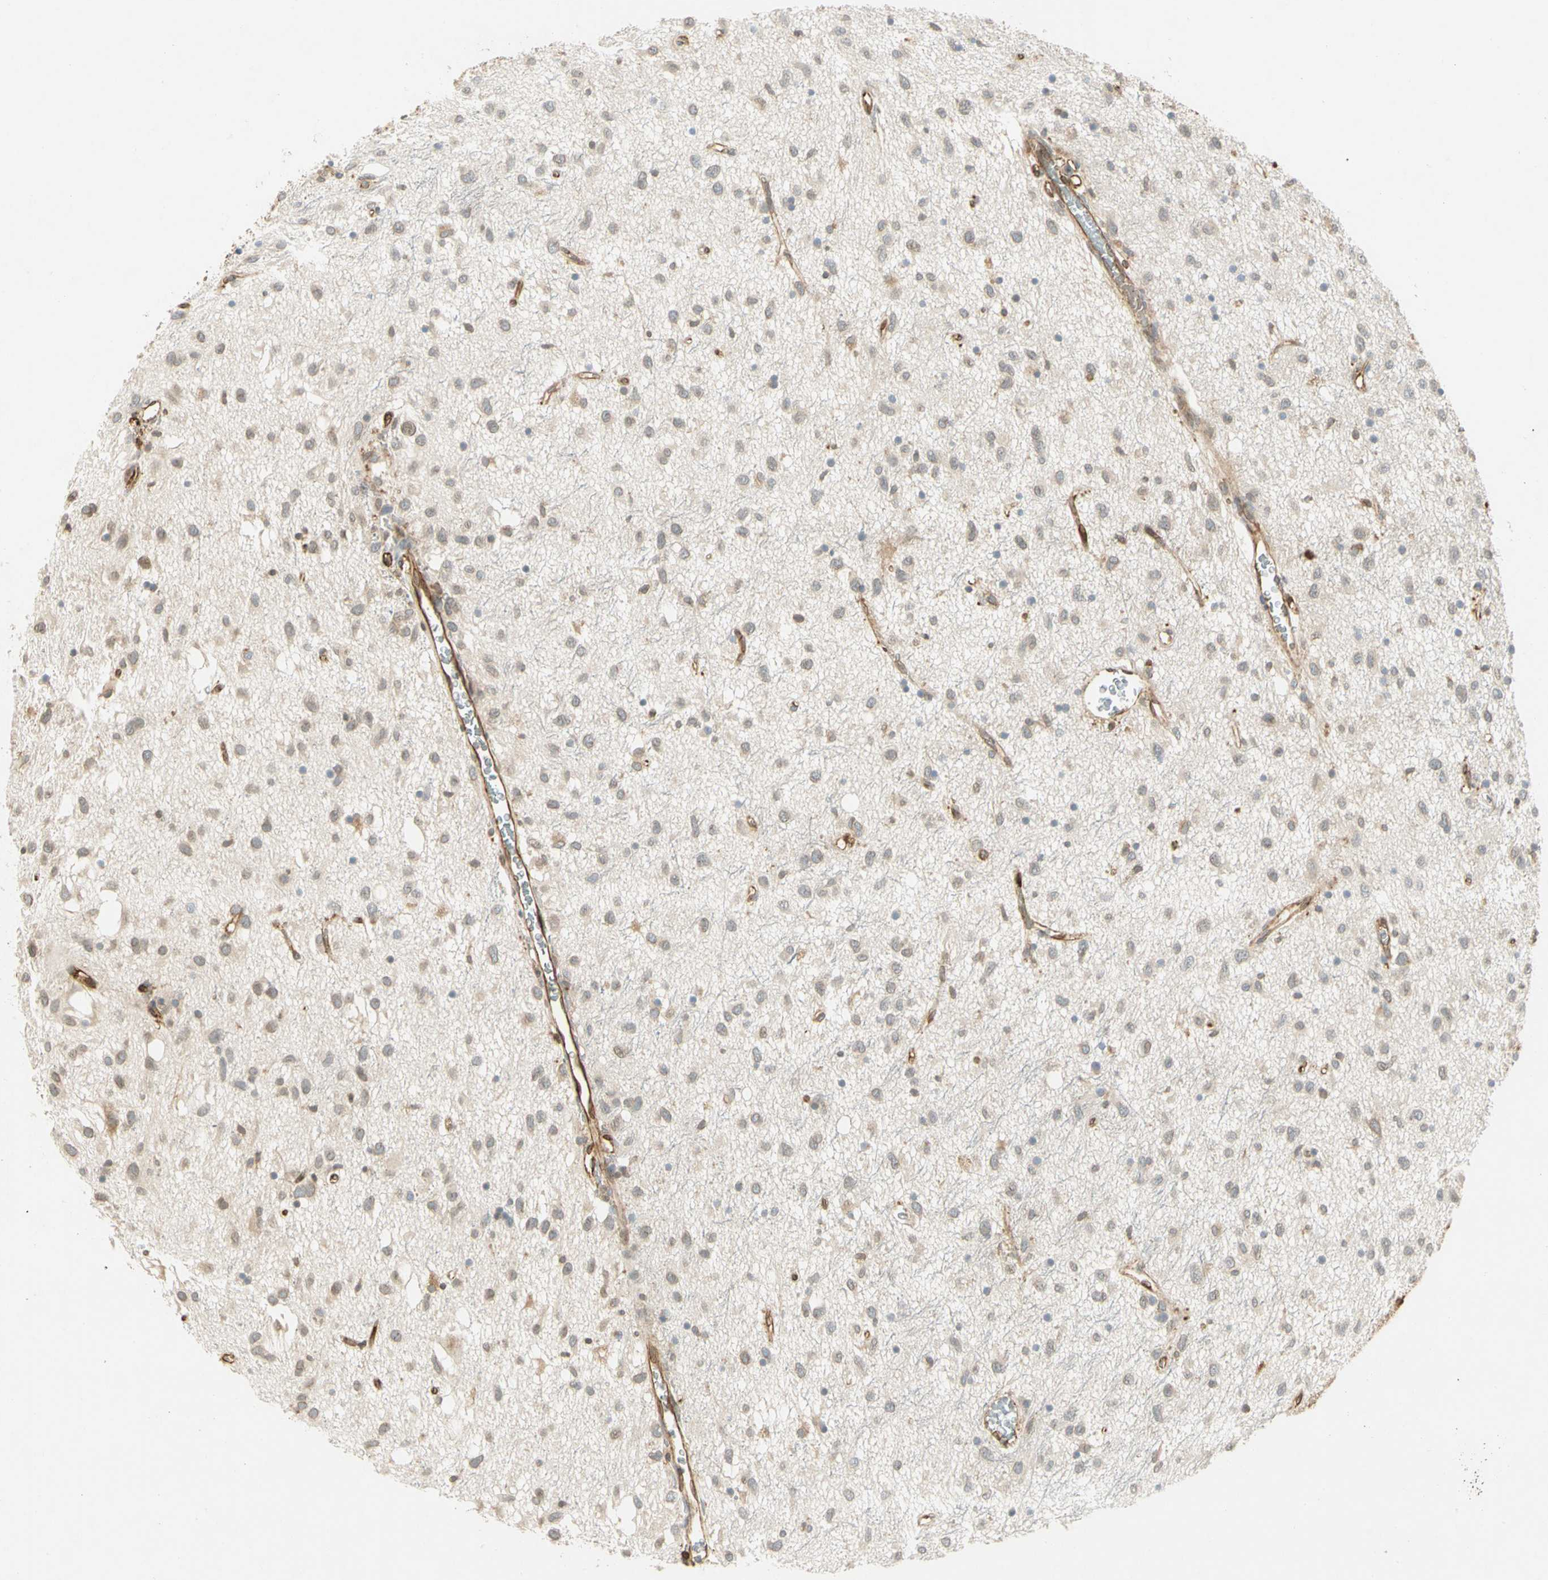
{"staining": {"intensity": "moderate", "quantity": ">75%", "location": "cytoplasmic/membranous"}, "tissue": "glioma", "cell_type": "Tumor cells", "image_type": "cancer", "snomed": [{"axis": "morphology", "description": "Glioma, malignant, Low grade"}, {"axis": "topography", "description": "Brain"}], "caption": "Moderate cytoplasmic/membranous expression for a protein is seen in approximately >75% of tumor cells of glioma using immunohistochemistry.", "gene": "TAPBP", "patient": {"sex": "male", "age": 77}}